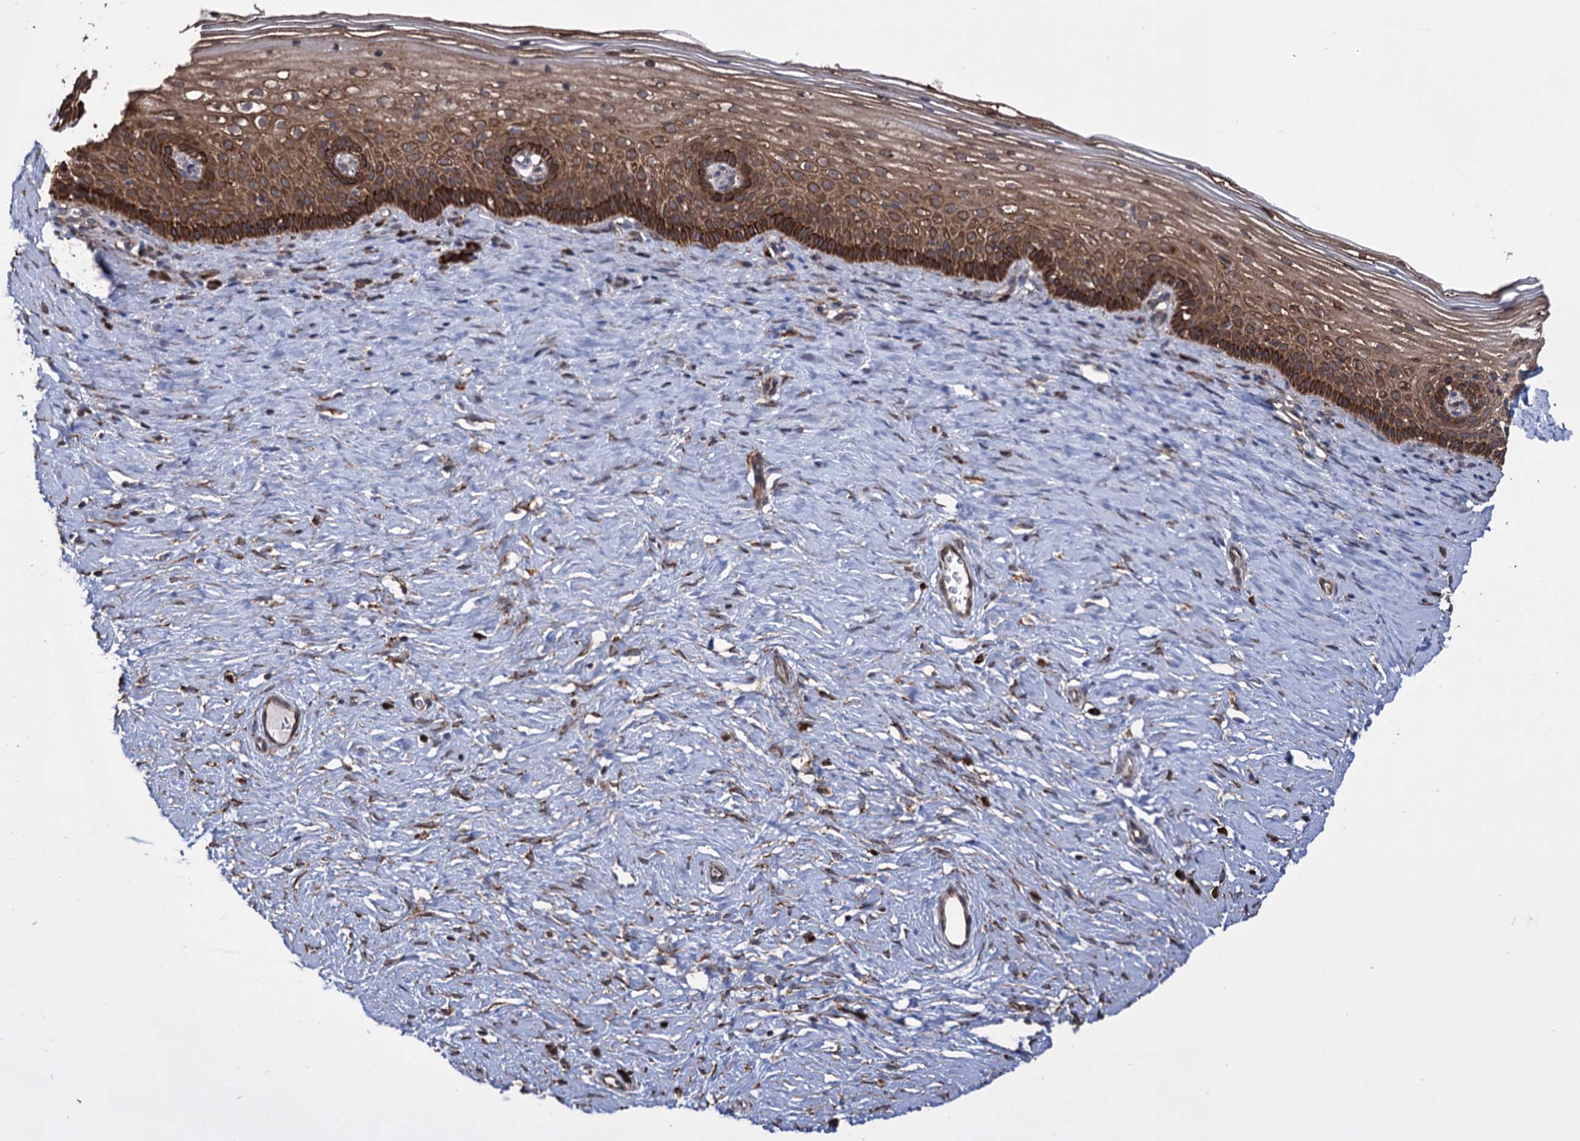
{"staining": {"intensity": "strong", "quantity": ">75%", "location": "cytoplasmic/membranous"}, "tissue": "cervix", "cell_type": "Glandular cells", "image_type": "normal", "snomed": [{"axis": "morphology", "description": "Normal tissue, NOS"}, {"axis": "topography", "description": "Cervix"}], "caption": "Protein expression analysis of normal cervix exhibits strong cytoplasmic/membranous expression in about >75% of glandular cells.", "gene": "CDAN1", "patient": {"sex": "female", "age": 33}}